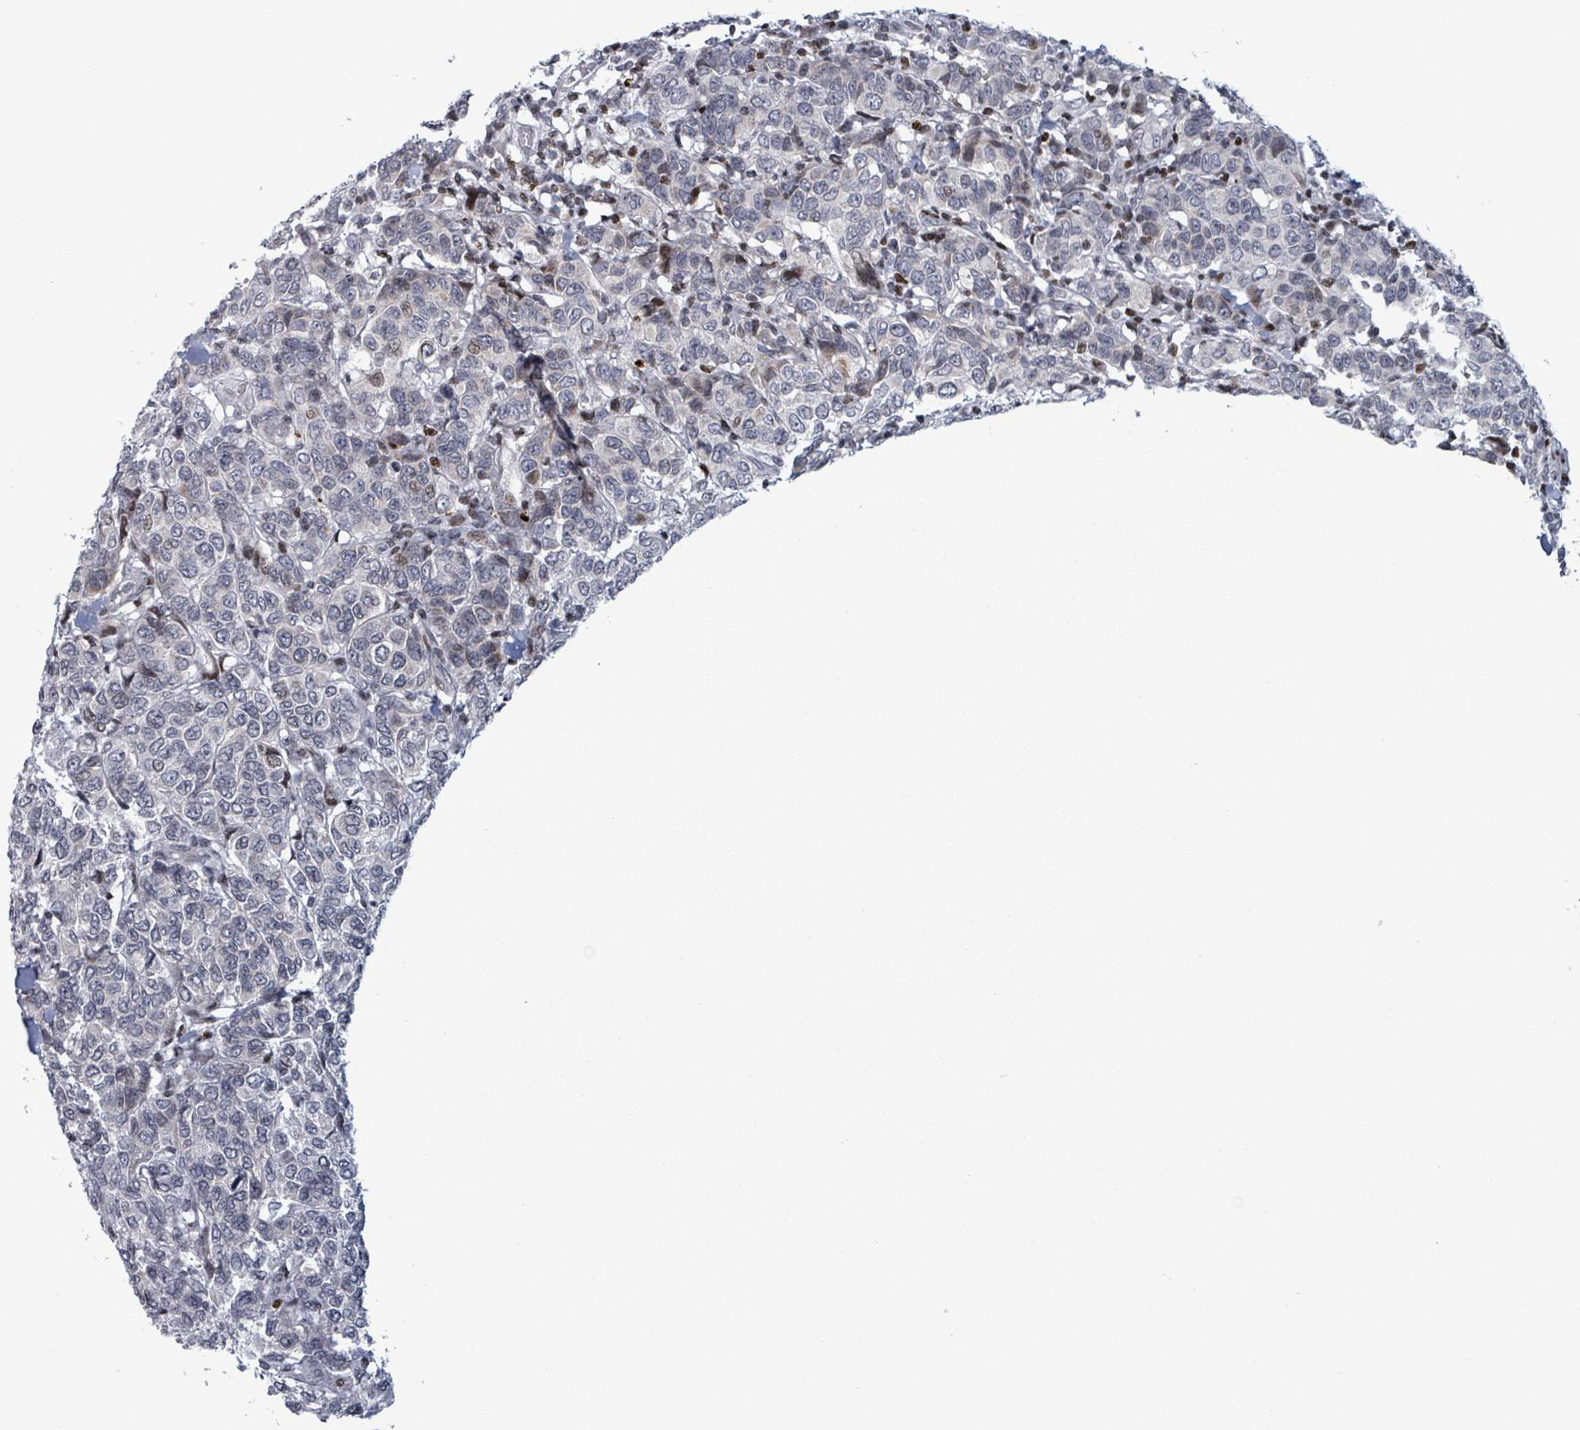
{"staining": {"intensity": "weak", "quantity": "<25%", "location": "nuclear"}, "tissue": "breast cancer", "cell_type": "Tumor cells", "image_type": "cancer", "snomed": [{"axis": "morphology", "description": "Duct carcinoma"}, {"axis": "topography", "description": "Breast"}], "caption": "IHC photomicrograph of human breast cancer (invasive ductal carcinoma) stained for a protein (brown), which exhibits no expression in tumor cells. (DAB (3,3'-diaminobenzidine) immunohistochemistry visualized using brightfield microscopy, high magnification).", "gene": "FNDC4", "patient": {"sex": "female", "age": 55}}